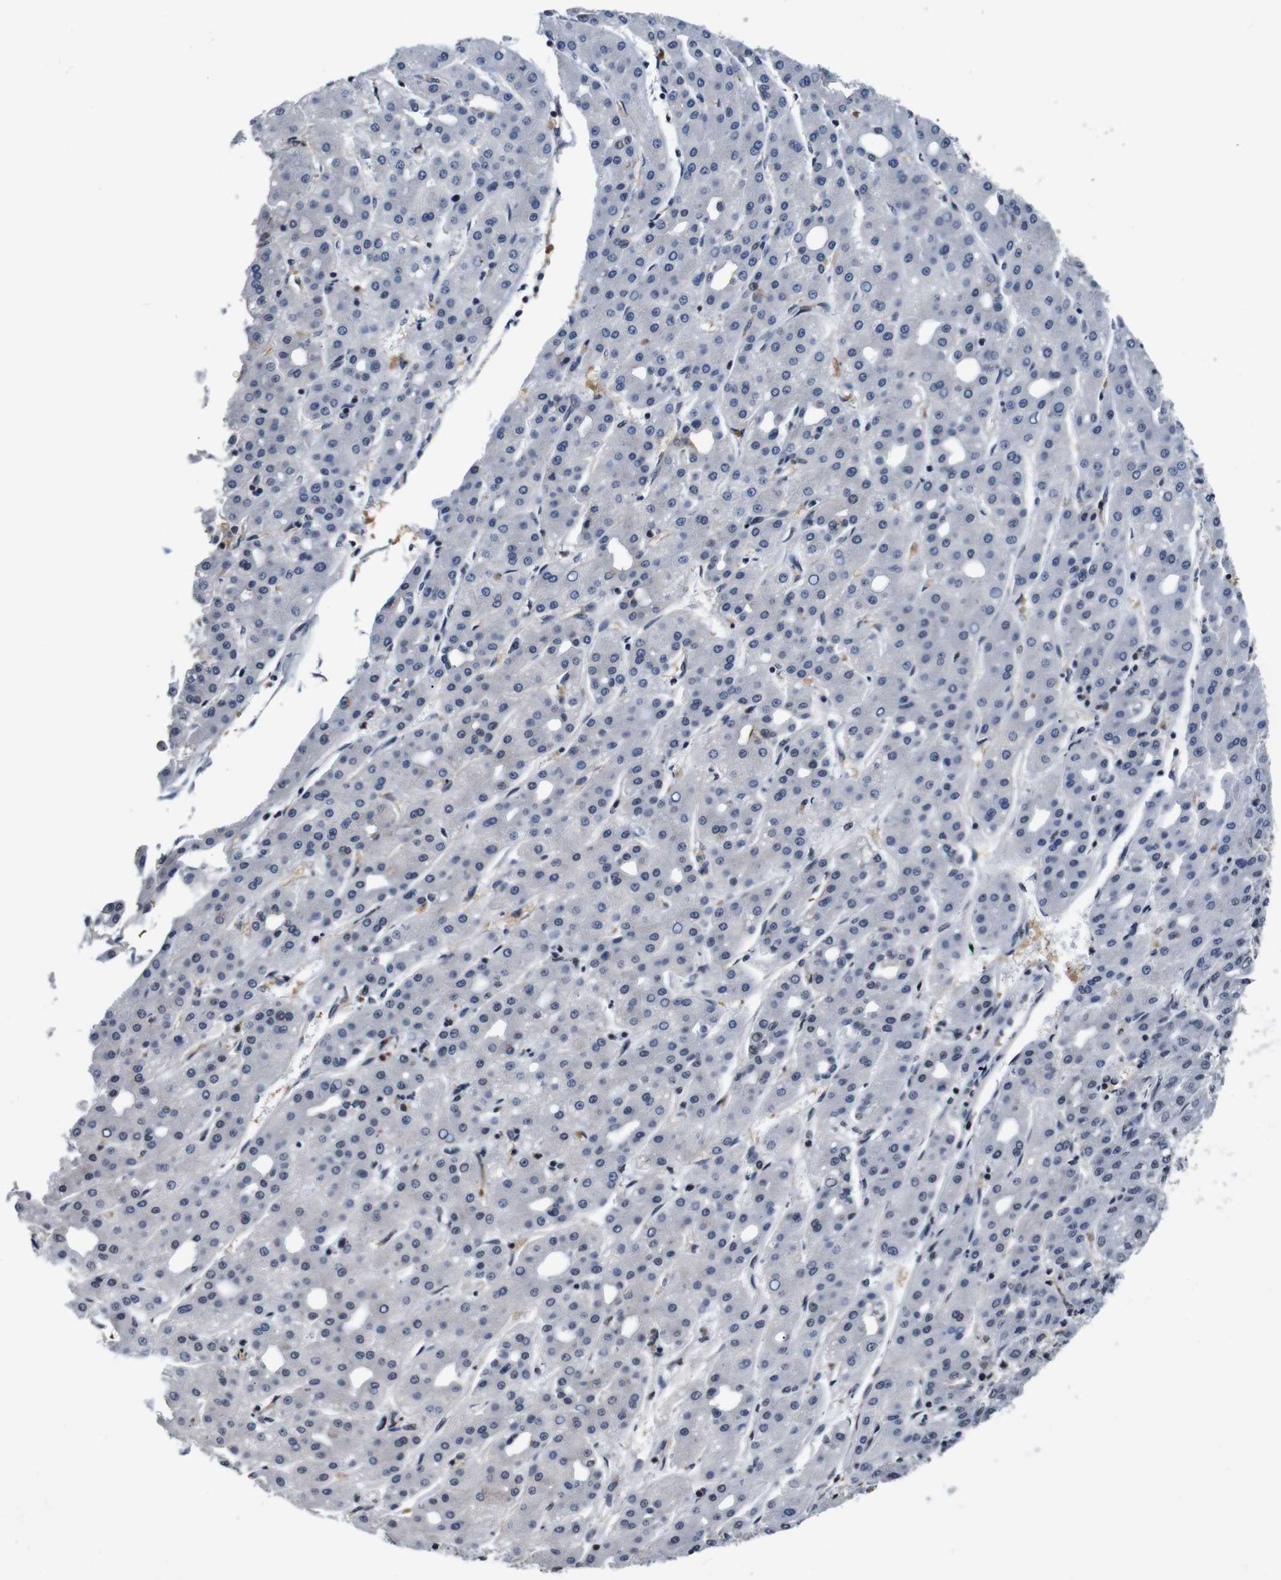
{"staining": {"intensity": "negative", "quantity": "none", "location": "none"}, "tissue": "liver cancer", "cell_type": "Tumor cells", "image_type": "cancer", "snomed": [{"axis": "morphology", "description": "Carcinoma, Hepatocellular, NOS"}, {"axis": "topography", "description": "Liver"}], "caption": "A high-resolution photomicrograph shows immunohistochemistry (IHC) staining of liver cancer (hepatocellular carcinoma), which displays no significant positivity in tumor cells.", "gene": "ILDR2", "patient": {"sex": "male", "age": 65}}